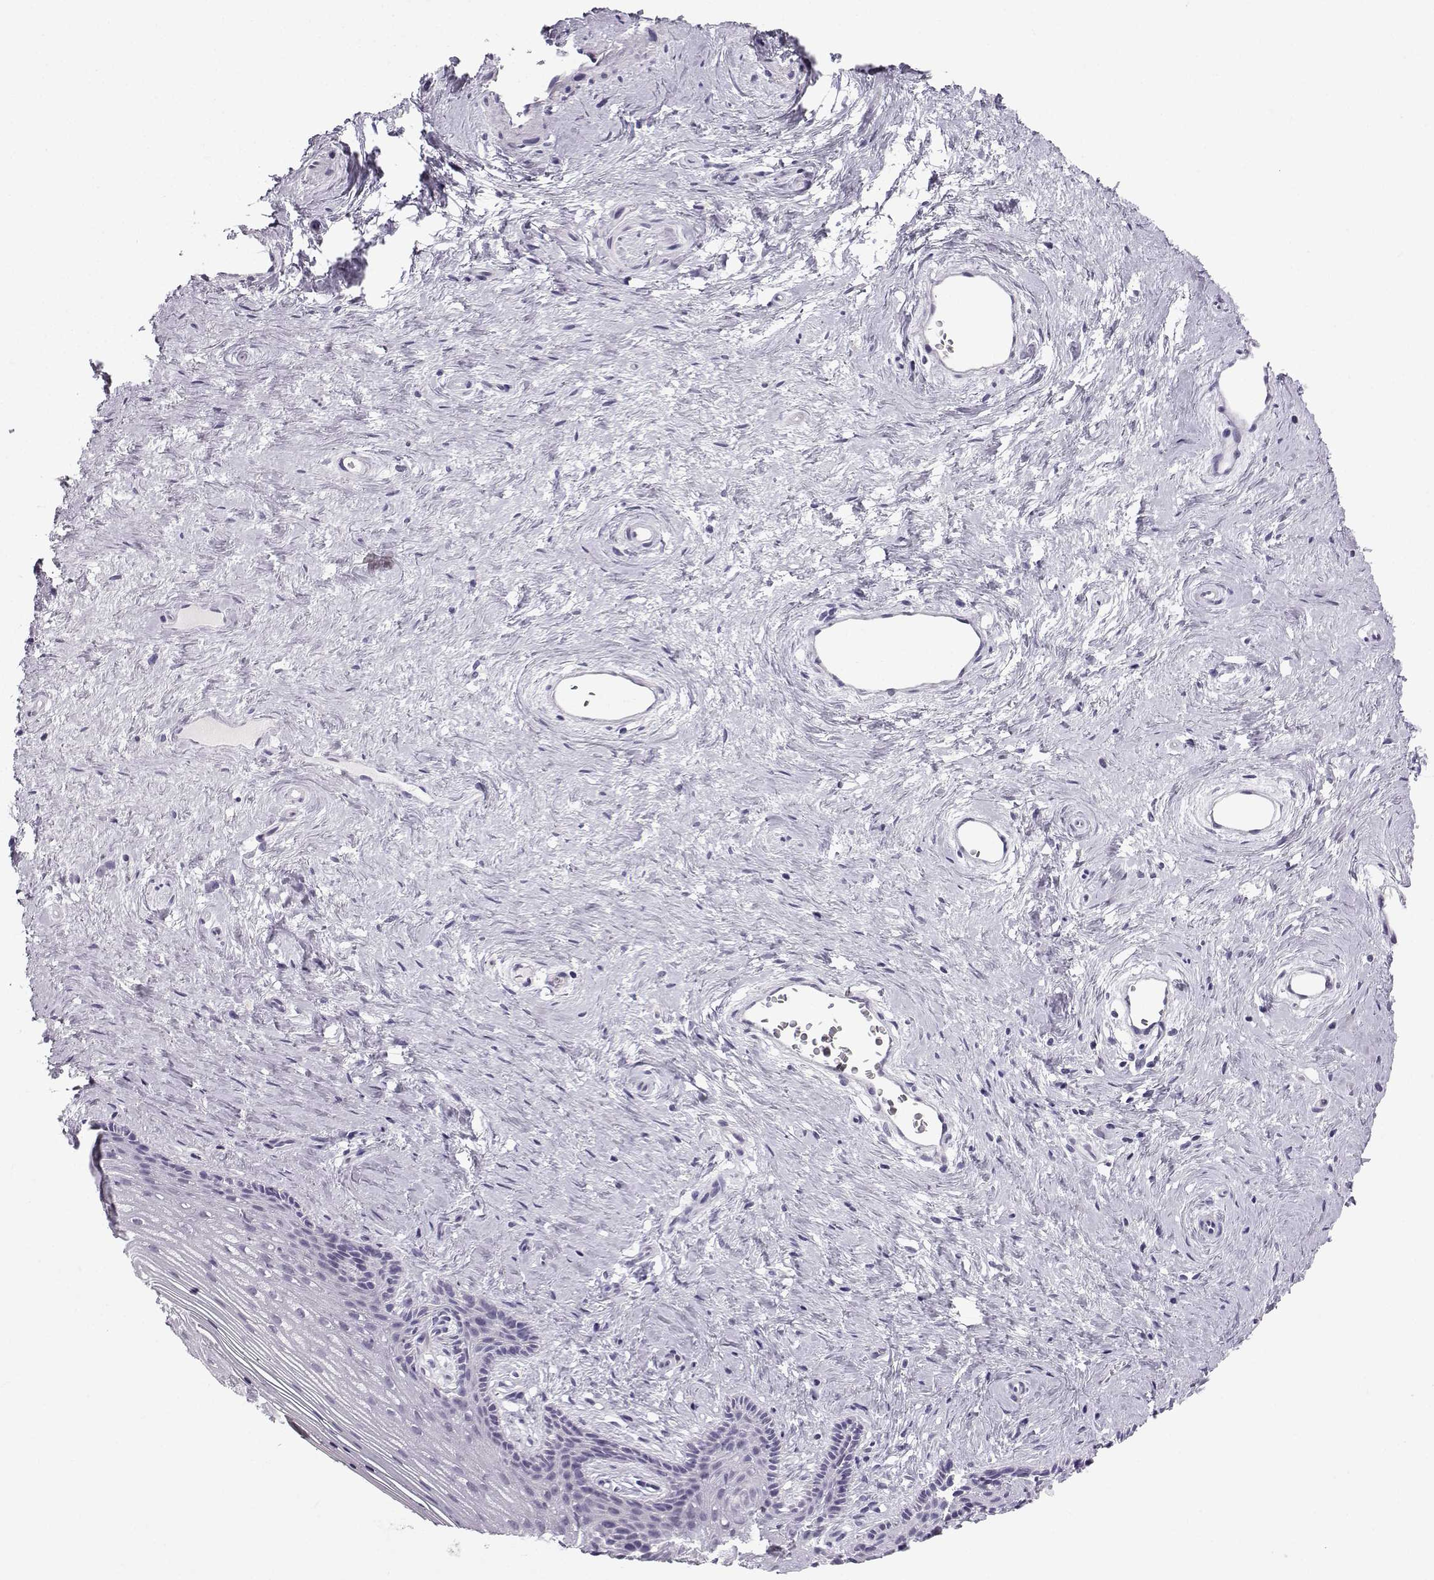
{"staining": {"intensity": "negative", "quantity": "none", "location": "none"}, "tissue": "vagina", "cell_type": "Squamous epithelial cells", "image_type": "normal", "snomed": [{"axis": "morphology", "description": "Normal tissue, NOS"}, {"axis": "topography", "description": "Vagina"}], "caption": "An image of human vagina is negative for staining in squamous epithelial cells. (Brightfield microscopy of DAB IHC at high magnification).", "gene": "ZBTB8B", "patient": {"sex": "female", "age": 45}}